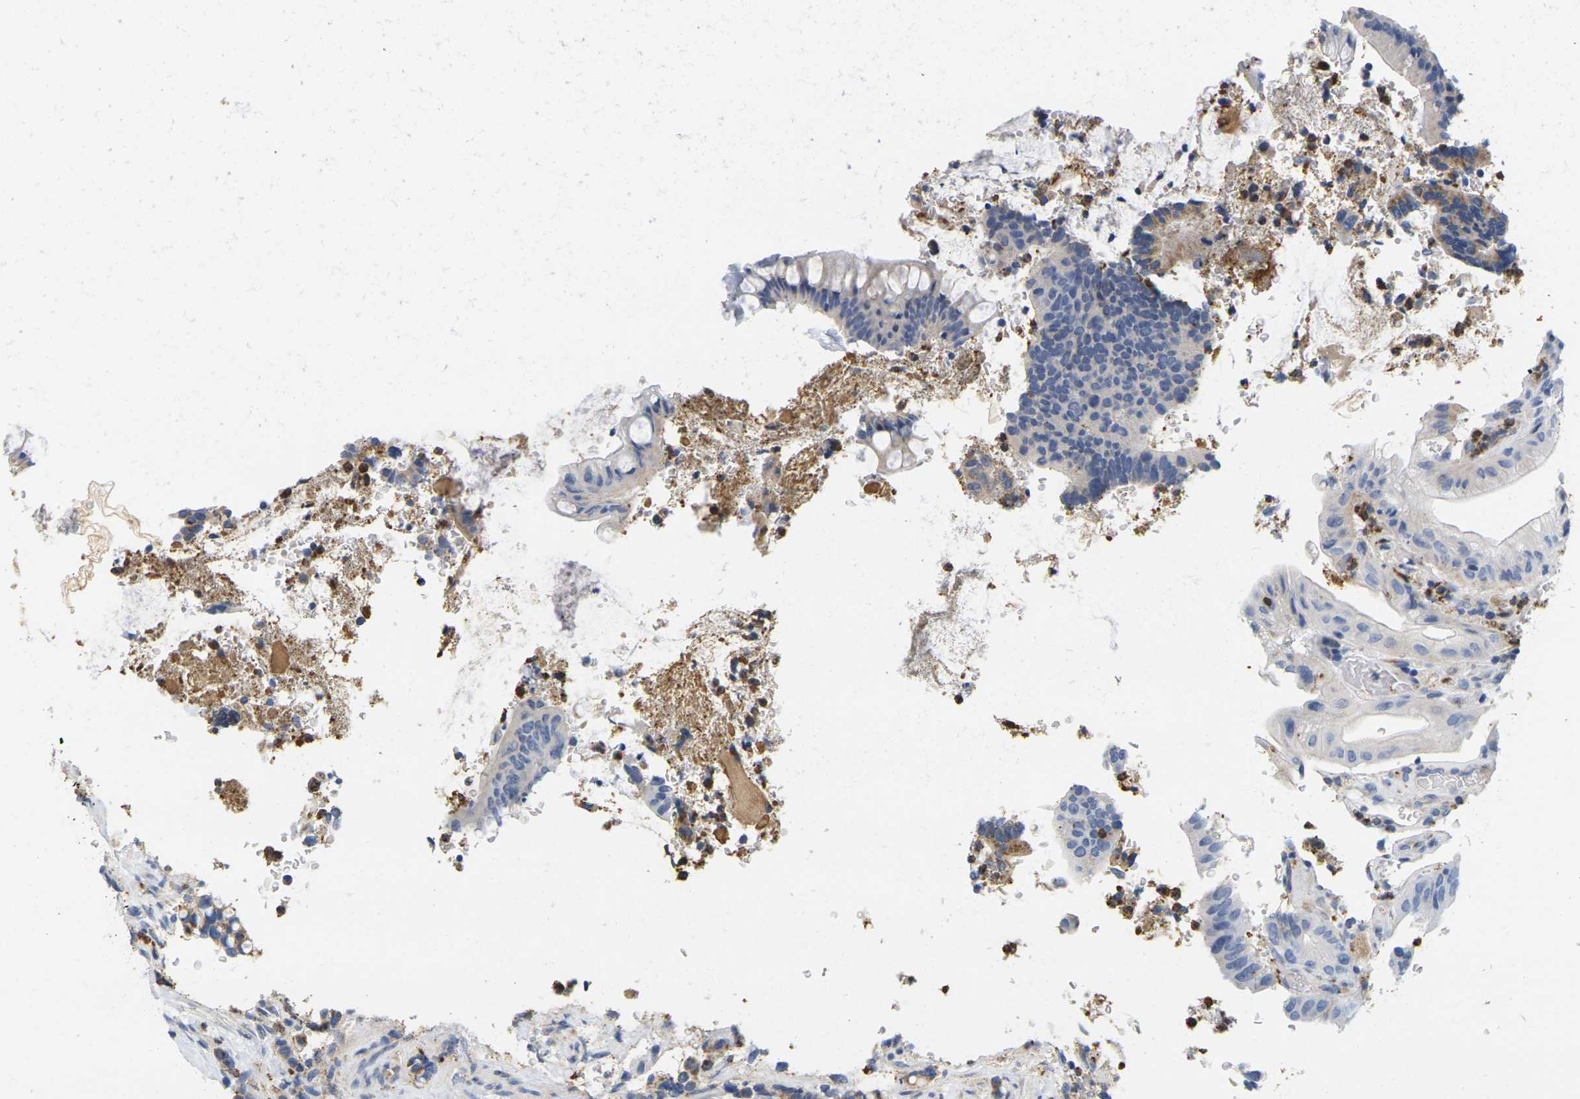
{"staining": {"intensity": "moderate", "quantity": "25%-75%", "location": "cytoplasmic/membranous"}, "tissue": "colorectal cancer", "cell_type": "Tumor cells", "image_type": "cancer", "snomed": [{"axis": "morphology", "description": "Normal tissue, NOS"}, {"axis": "morphology", "description": "Adenocarcinoma, NOS"}, {"axis": "topography", "description": "Colon"}], "caption": "Protein positivity by immunohistochemistry (IHC) reveals moderate cytoplasmic/membranous positivity in about 25%-75% of tumor cells in colorectal cancer.", "gene": "KLK5", "patient": {"sex": "male", "age": 82}}